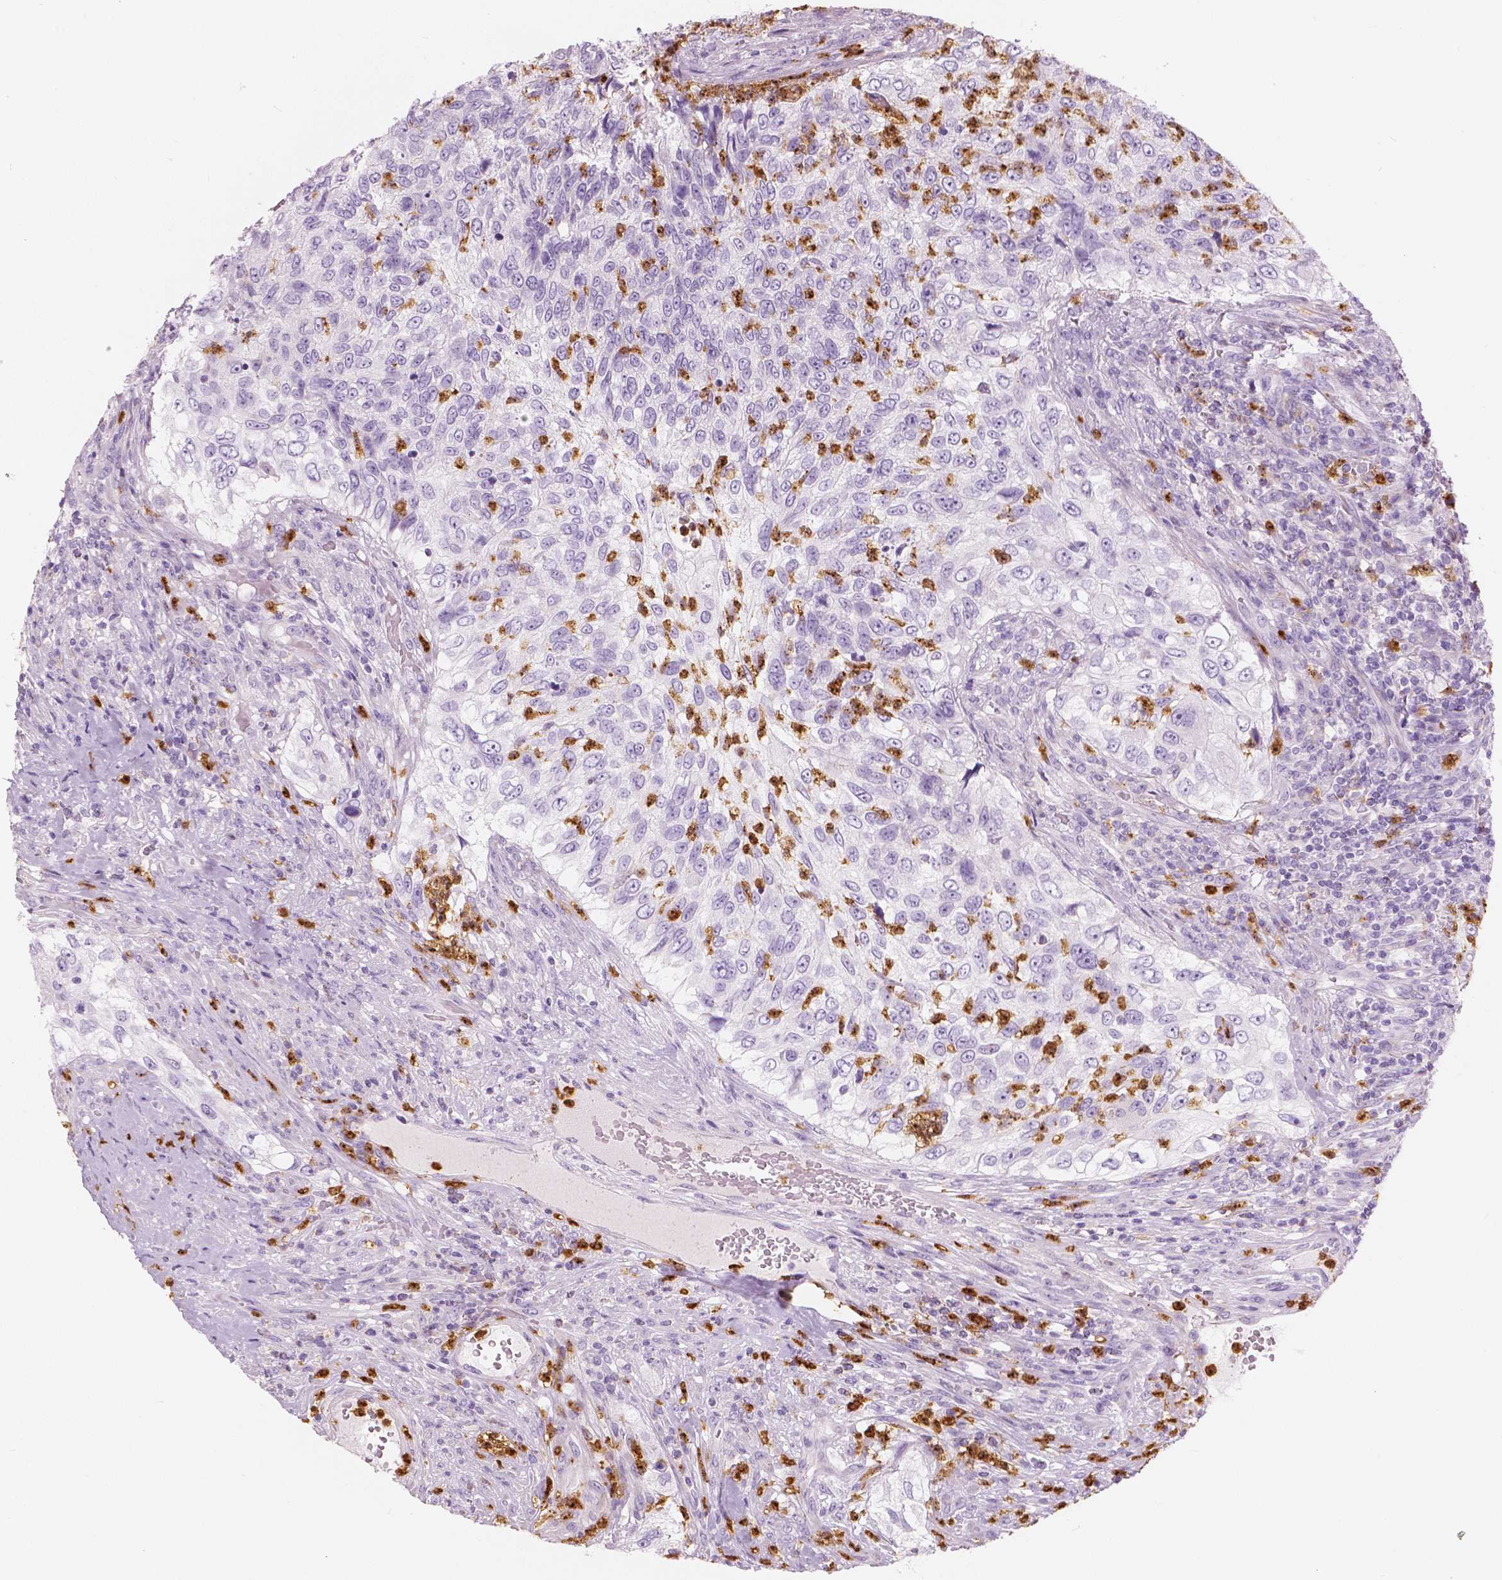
{"staining": {"intensity": "negative", "quantity": "none", "location": "none"}, "tissue": "urothelial cancer", "cell_type": "Tumor cells", "image_type": "cancer", "snomed": [{"axis": "morphology", "description": "Urothelial carcinoma, High grade"}, {"axis": "topography", "description": "Urinary bladder"}], "caption": "DAB immunohistochemical staining of human urothelial carcinoma (high-grade) displays no significant staining in tumor cells.", "gene": "CXCR2", "patient": {"sex": "female", "age": 60}}